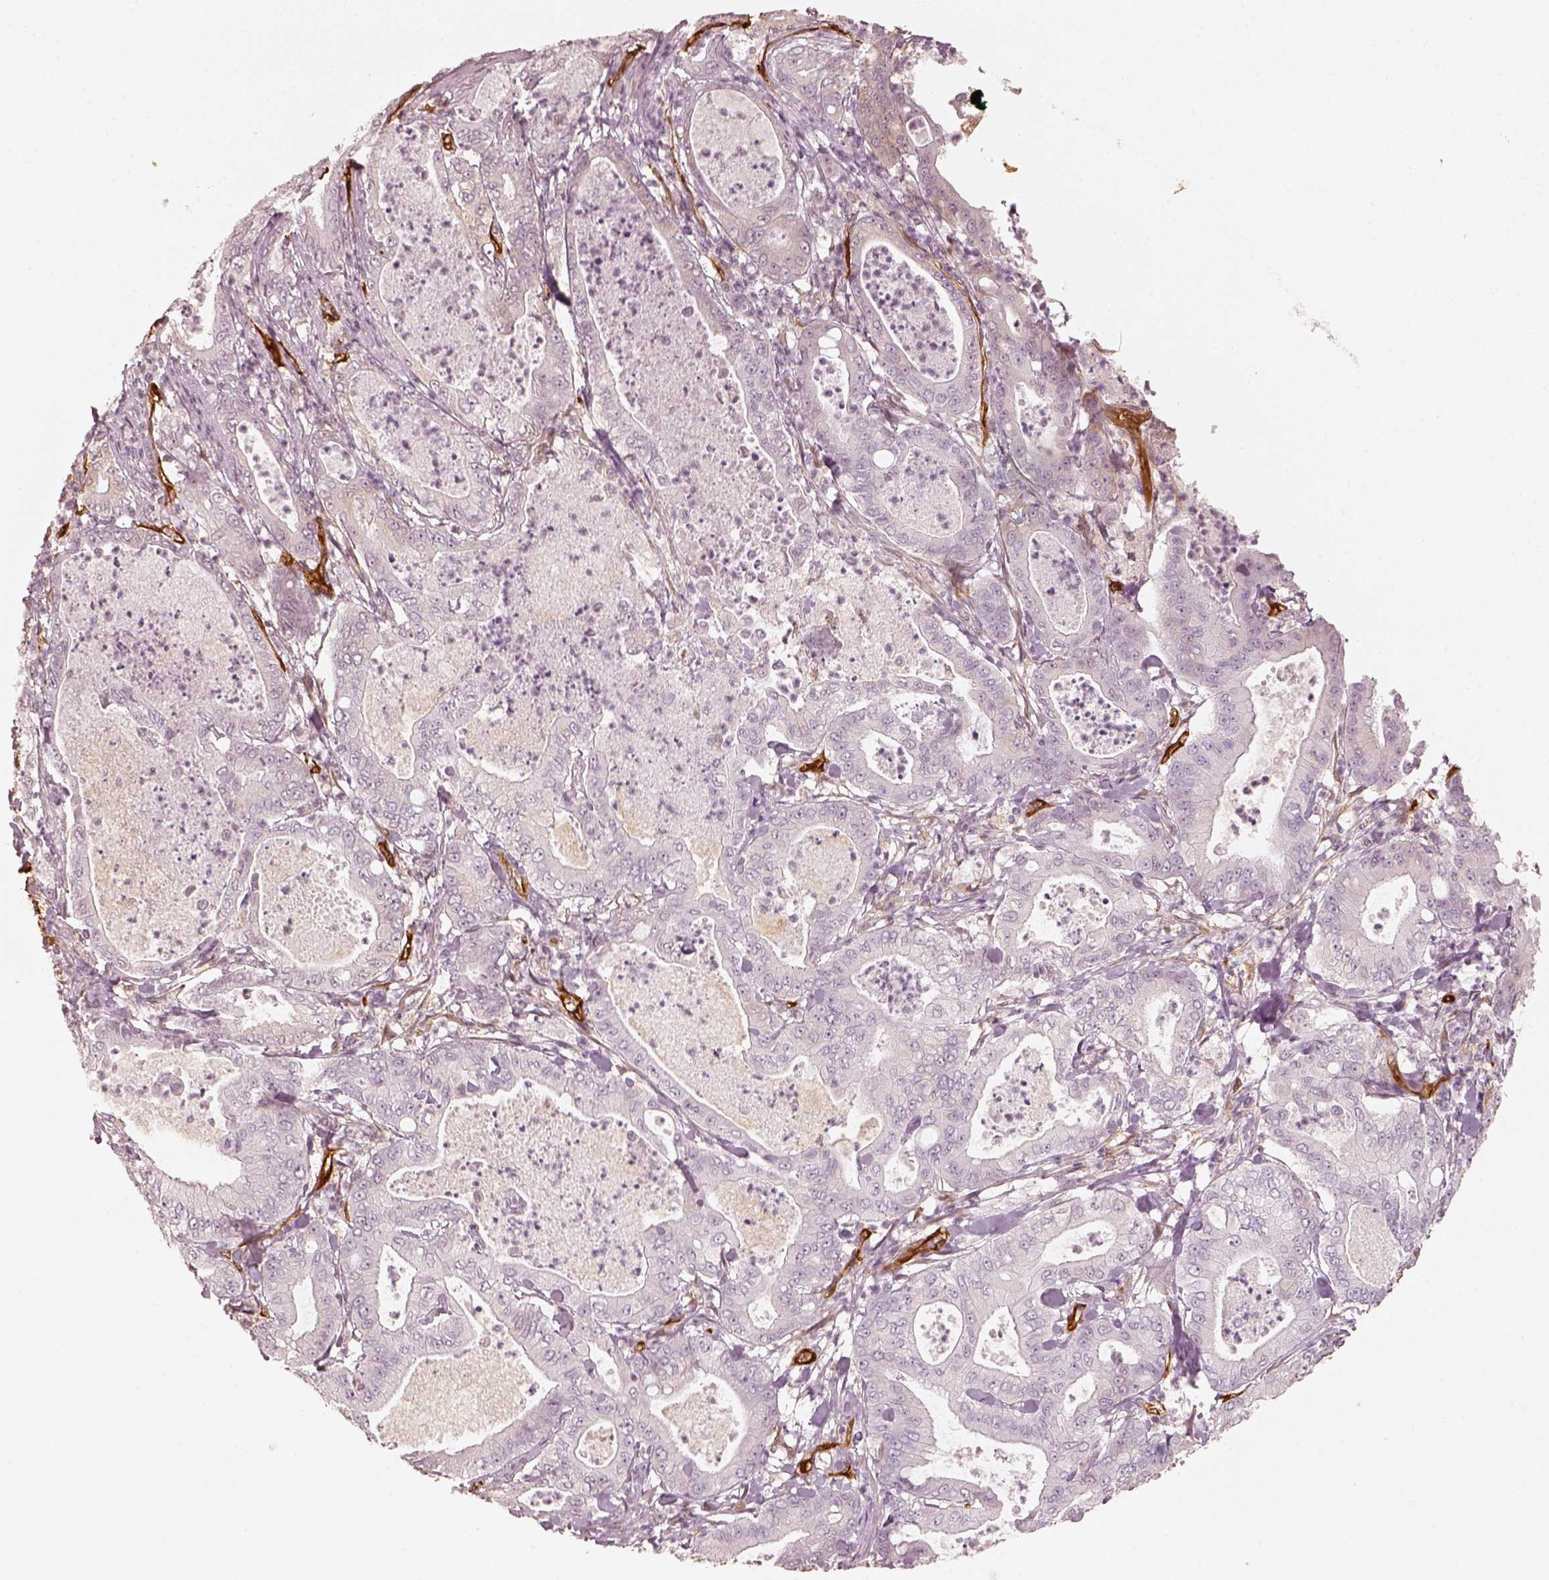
{"staining": {"intensity": "negative", "quantity": "none", "location": "none"}, "tissue": "pancreatic cancer", "cell_type": "Tumor cells", "image_type": "cancer", "snomed": [{"axis": "morphology", "description": "Adenocarcinoma, NOS"}, {"axis": "topography", "description": "Pancreas"}], "caption": "DAB immunohistochemical staining of human pancreatic adenocarcinoma shows no significant expression in tumor cells.", "gene": "FSCN1", "patient": {"sex": "male", "age": 71}}